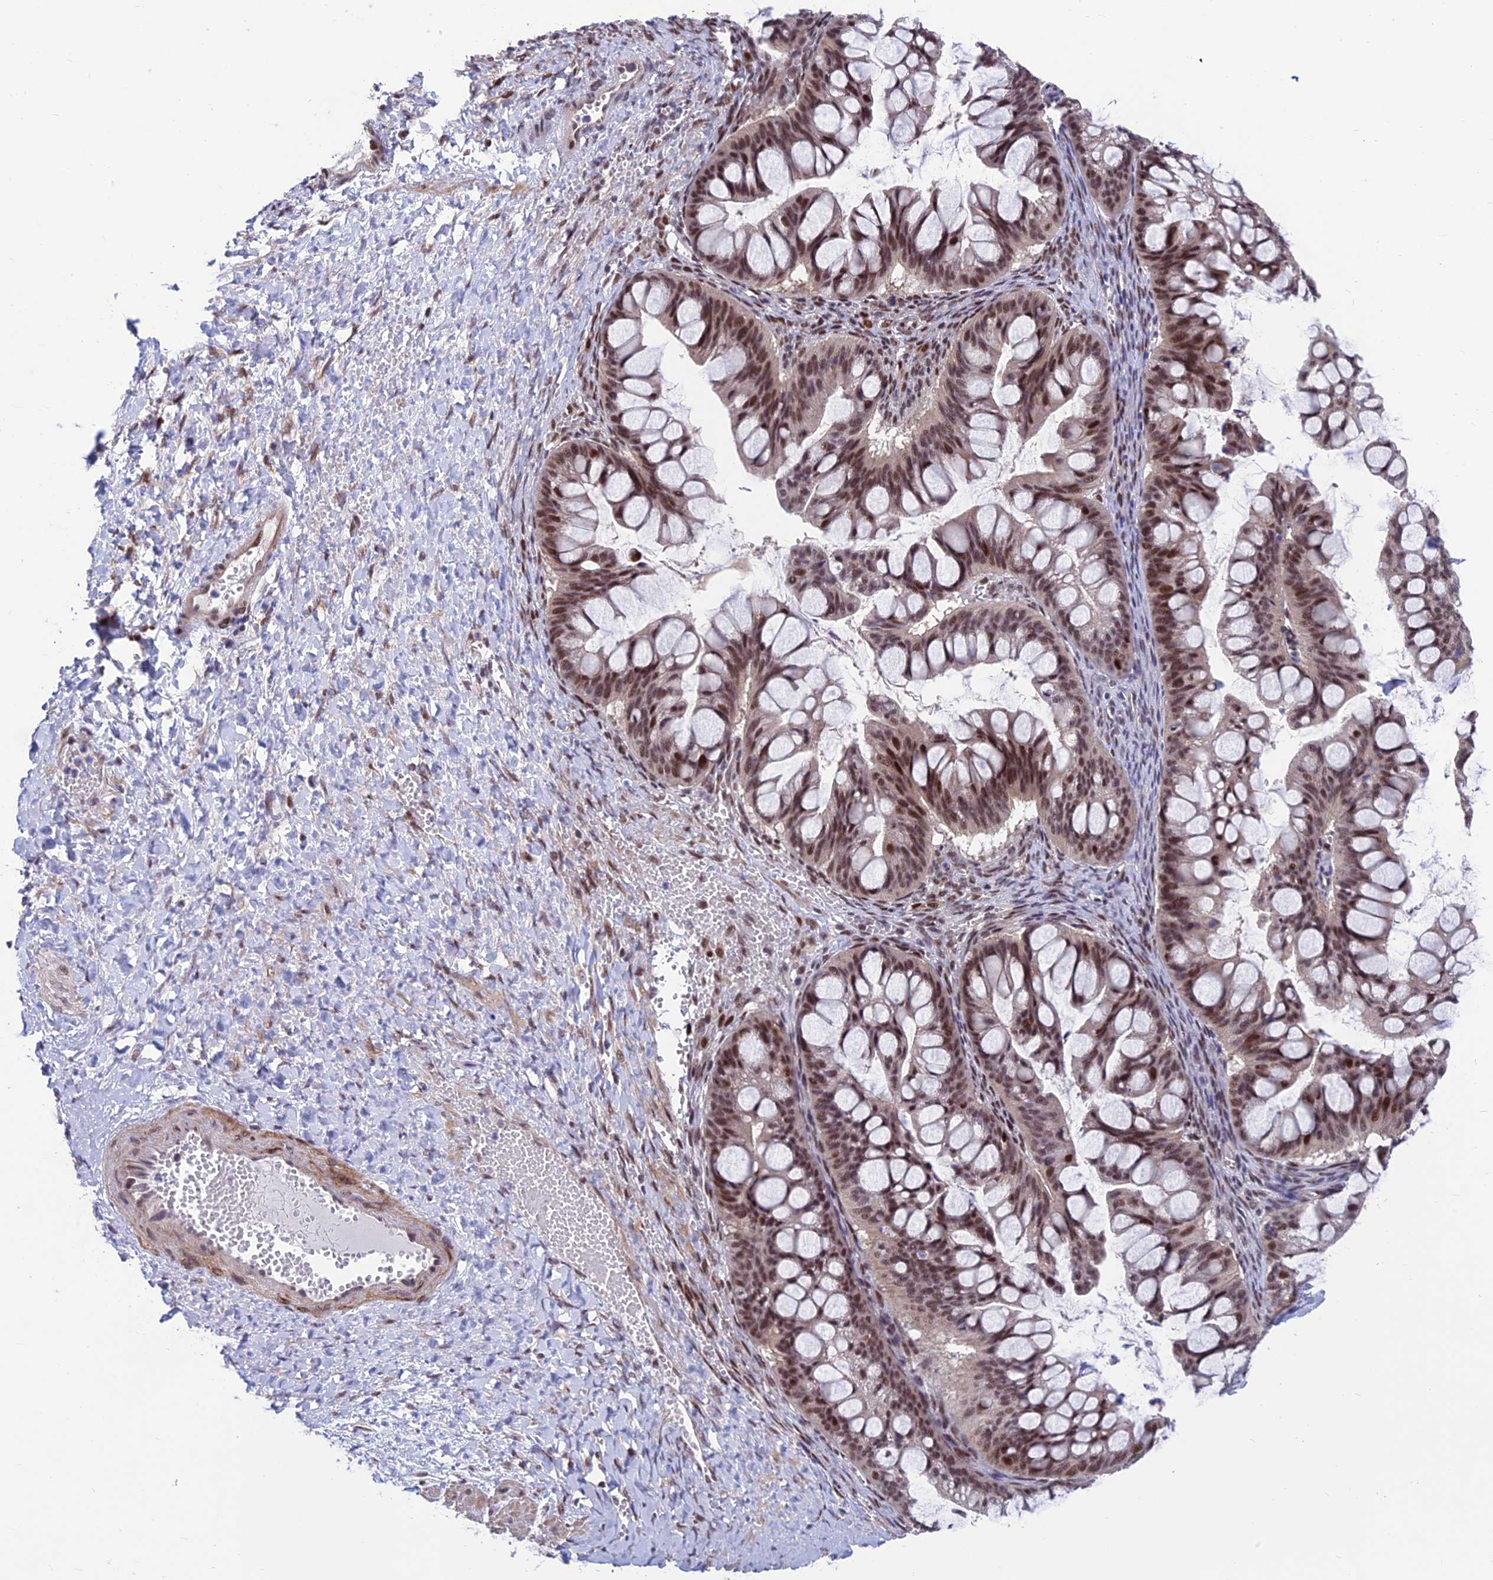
{"staining": {"intensity": "strong", "quantity": "25%-75%", "location": "nuclear"}, "tissue": "ovarian cancer", "cell_type": "Tumor cells", "image_type": "cancer", "snomed": [{"axis": "morphology", "description": "Cystadenocarcinoma, mucinous, NOS"}, {"axis": "topography", "description": "Ovary"}], "caption": "Protein analysis of mucinous cystadenocarcinoma (ovarian) tissue exhibits strong nuclear staining in about 25%-75% of tumor cells.", "gene": "KIAA1191", "patient": {"sex": "female", "age": 73}}